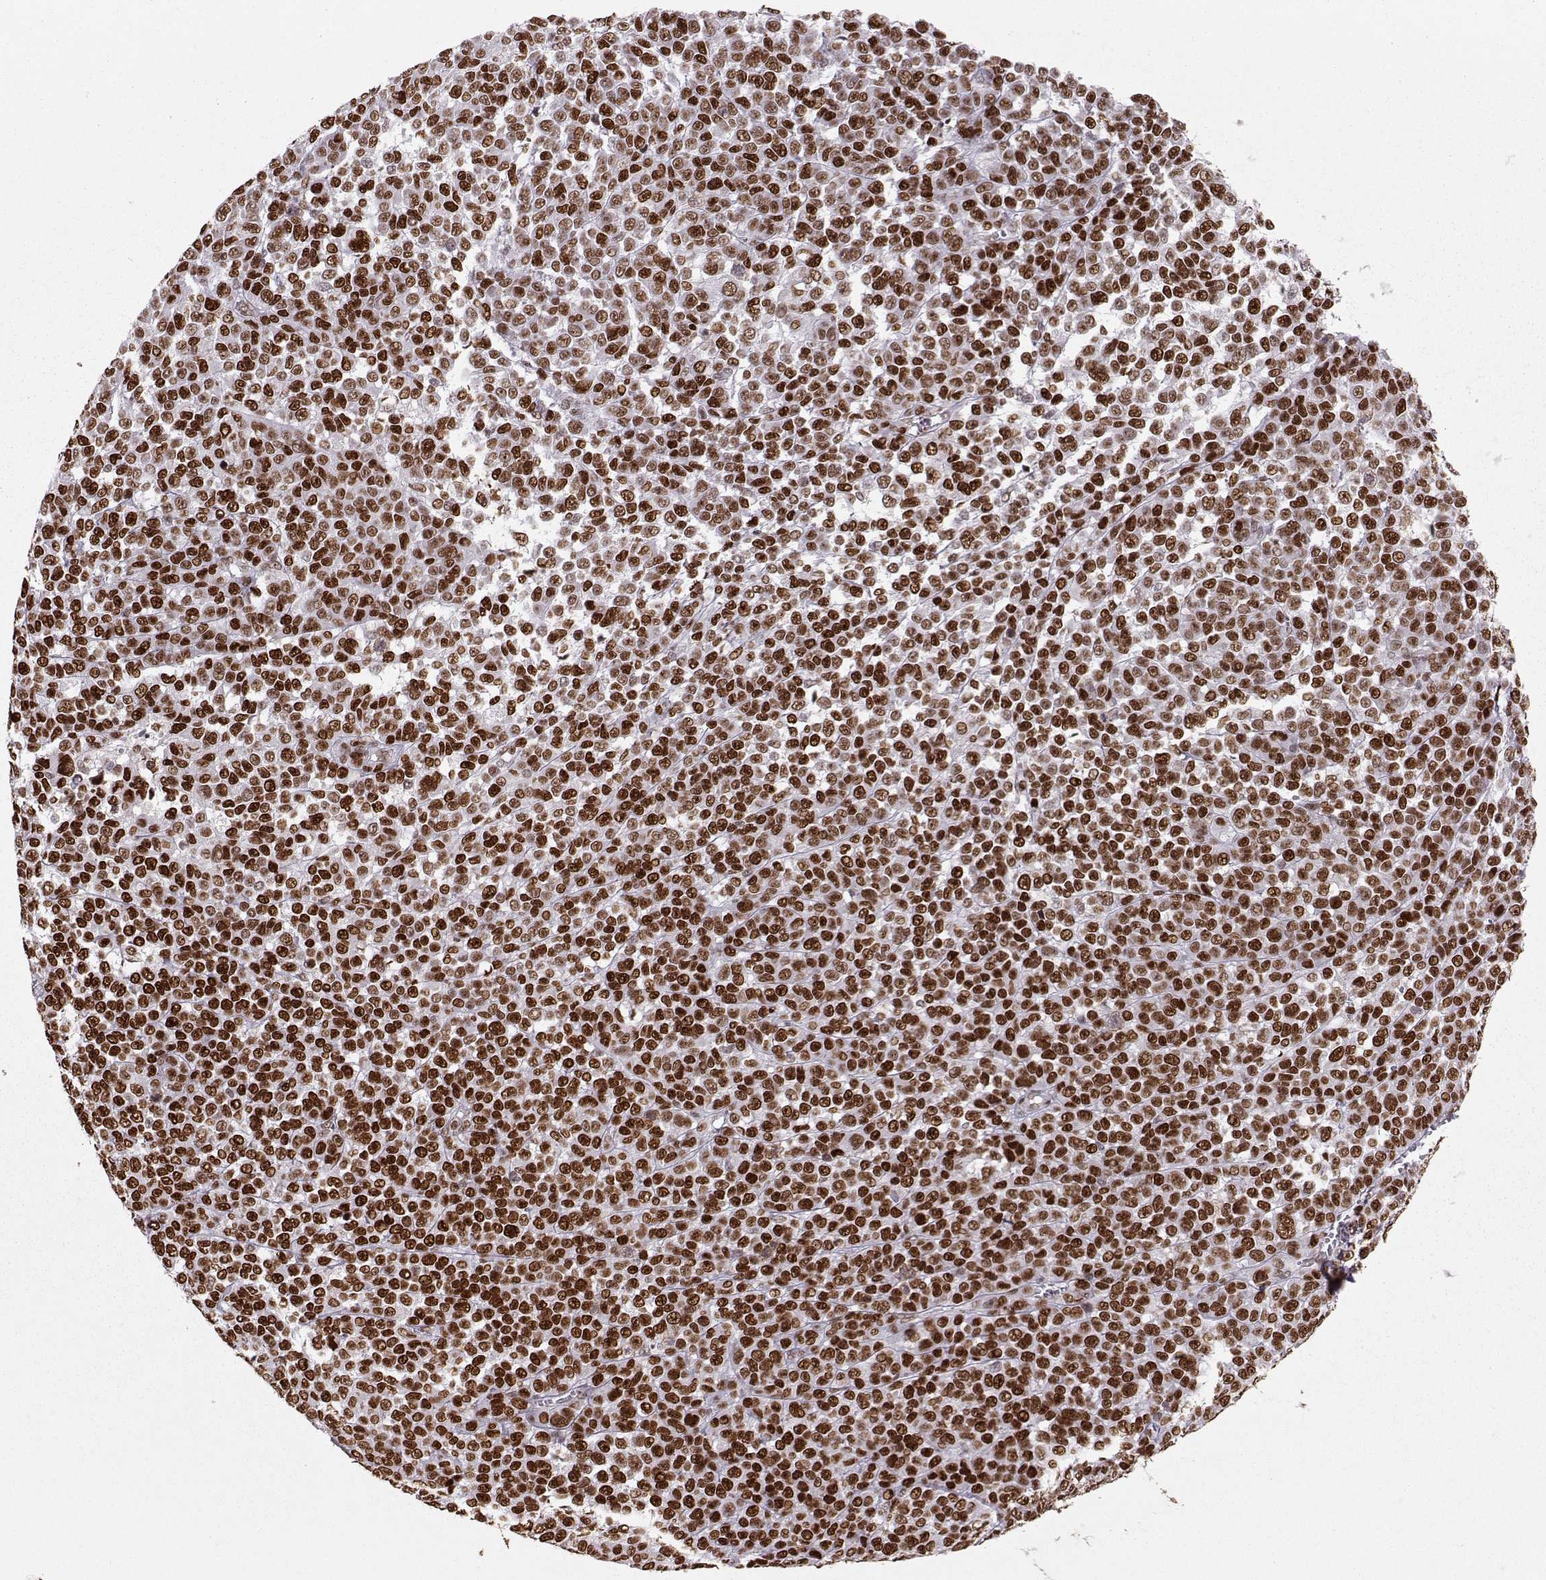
{"staining": {"intensity": "strong", "quantity": ">75%", "location": "nuclear"}, "tissue": "melanoma", "cell_type": "Tumor cells", "image_type": "cancer", "snomed": [{"axis": "morphology", "description": "Malignant melanoma, NOS"}, {"axis": "topography", "description": "Skin"}], "caption": "There is high levels of strong nuclear positivity in tumor cells of melanoma, as demonstrated by immunohistochemical staining (brown color).", "gene": "SNAPC2", "patient": {"sex": "female", "age": 95}}